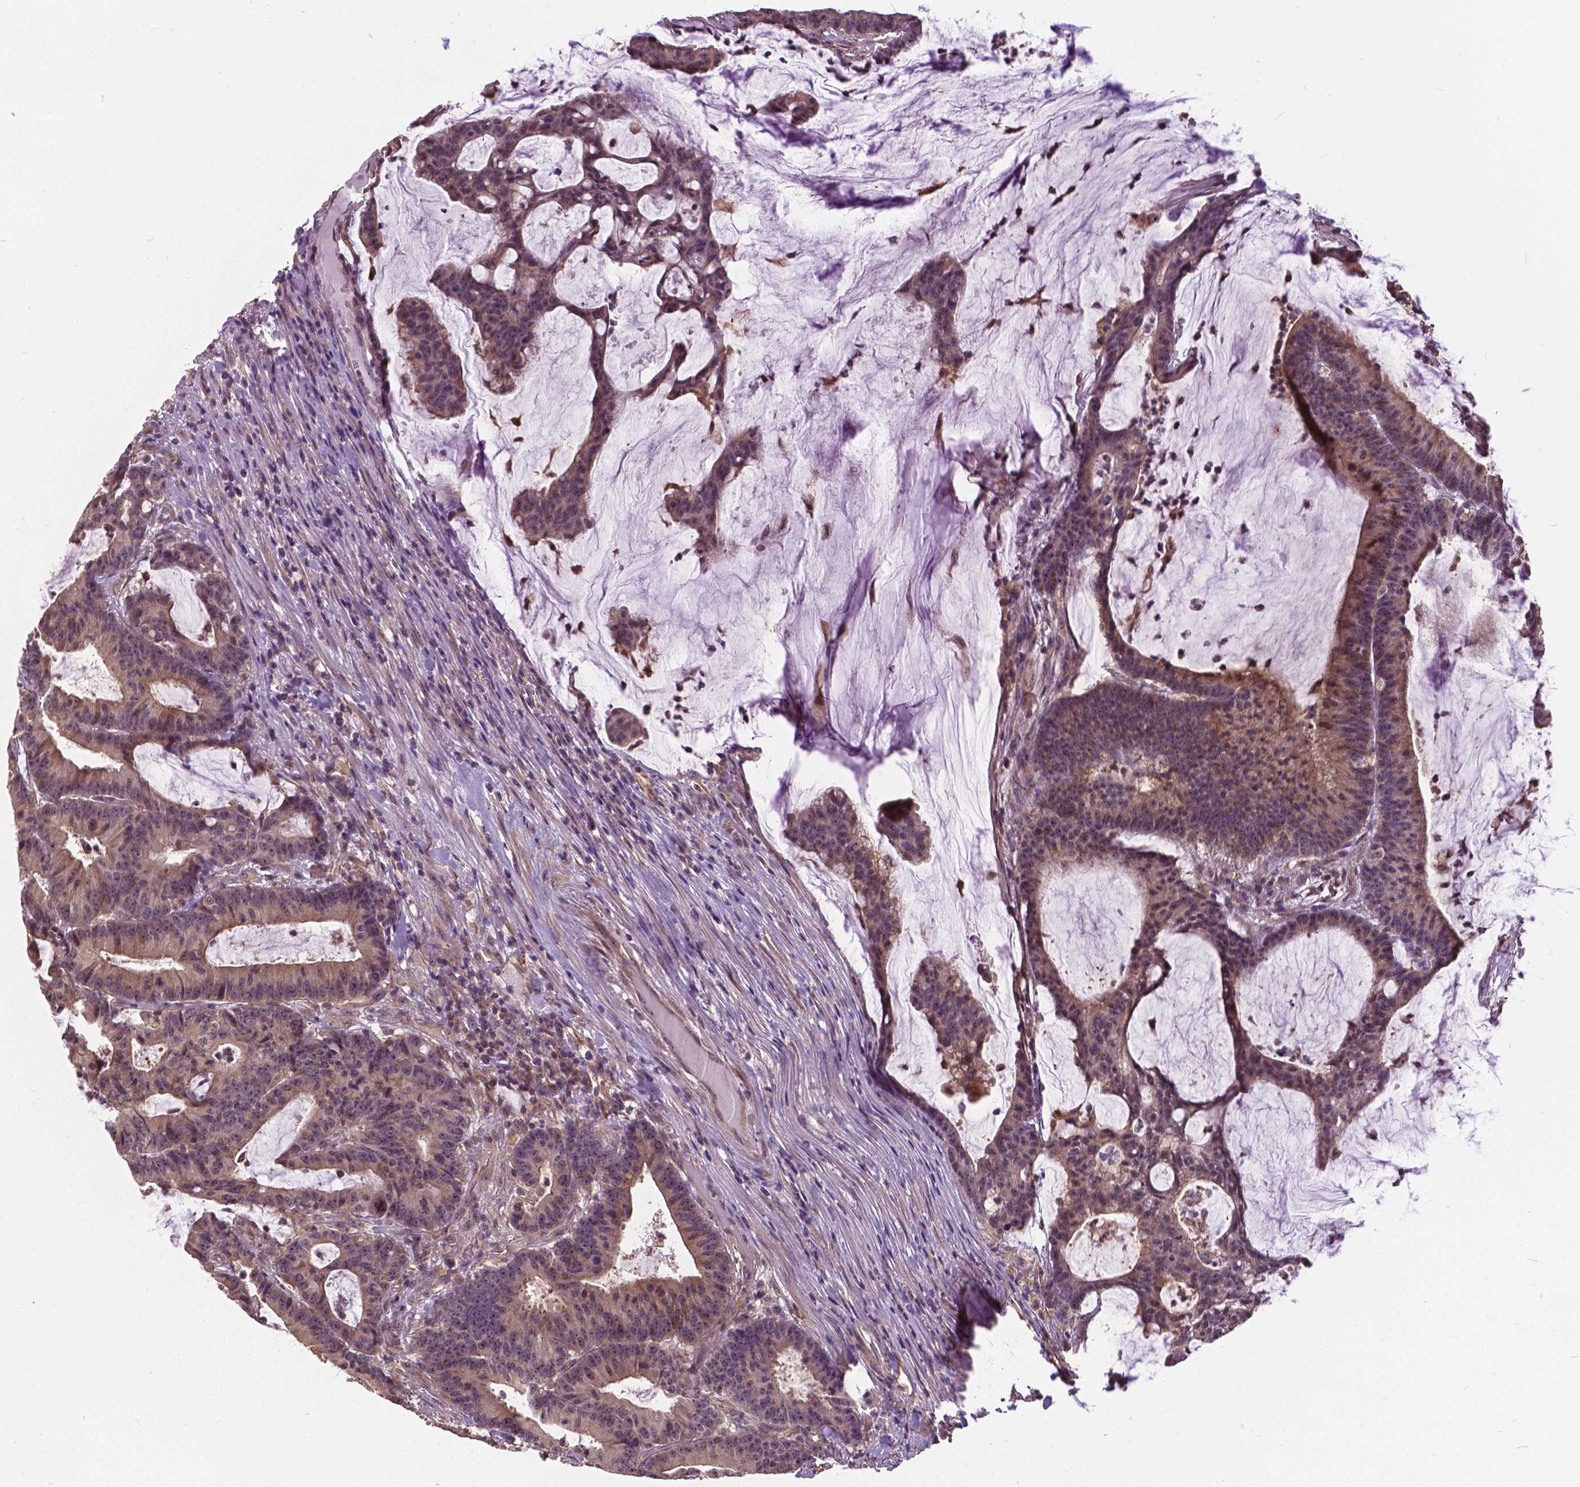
{"staining": {"intensity": "weak", "quantity": "<25%", "location": "cytoplasmic/membranous"}, "tissue": "colorectal cancer", "cell_type": "Tumor cells", "image_type": "cancer", "snomed": [{"axis": "morphology", "description": "Adenocarcinoma, NOS"}, {"axis": "topography", "description": "Colon"}], "caption": "Tumor cells are negative for brown protein staining in colorectal cancer.", "gene": "ANXA13", "patient": {"sex": "female", "age": 78}}